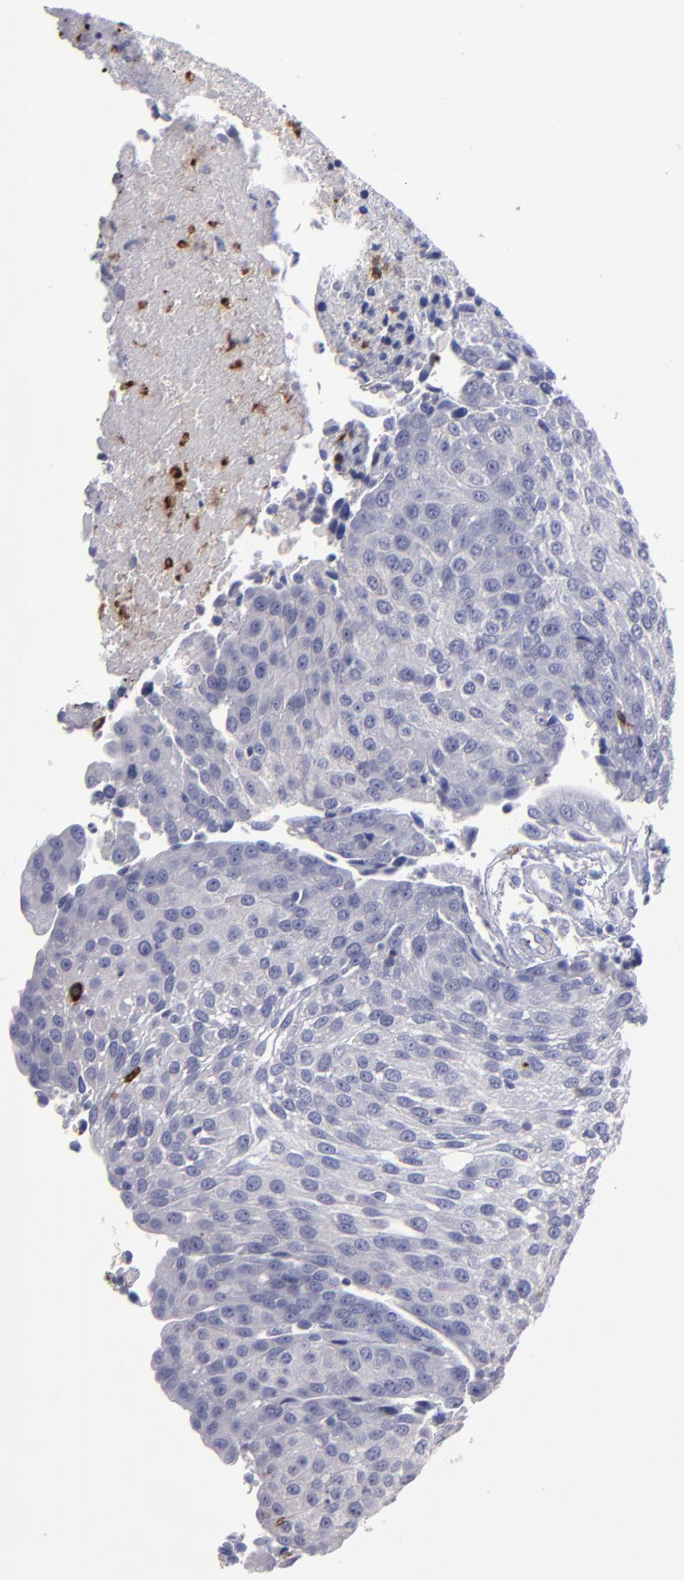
{"staining": {"intensity": "negative", "quantity": "none", "location": "none"}, "tissue": "urothelial cancer", "cell_type": "Tumor cells", "image_type": "cancer", "snomed": [{"axis": "morphology", "description": "Urothelial carcinoma, High grade"}, {"axis": "topography", "description": "Urinary bladder"}], "caption": "This image is of urothelial cancer stained with IHC to label a protein in brown with the nuclei are counter-stained blue. There is no staining in tumor cells.", "gene": "CD36", "patient": {"sex": "female", "age": 85}}